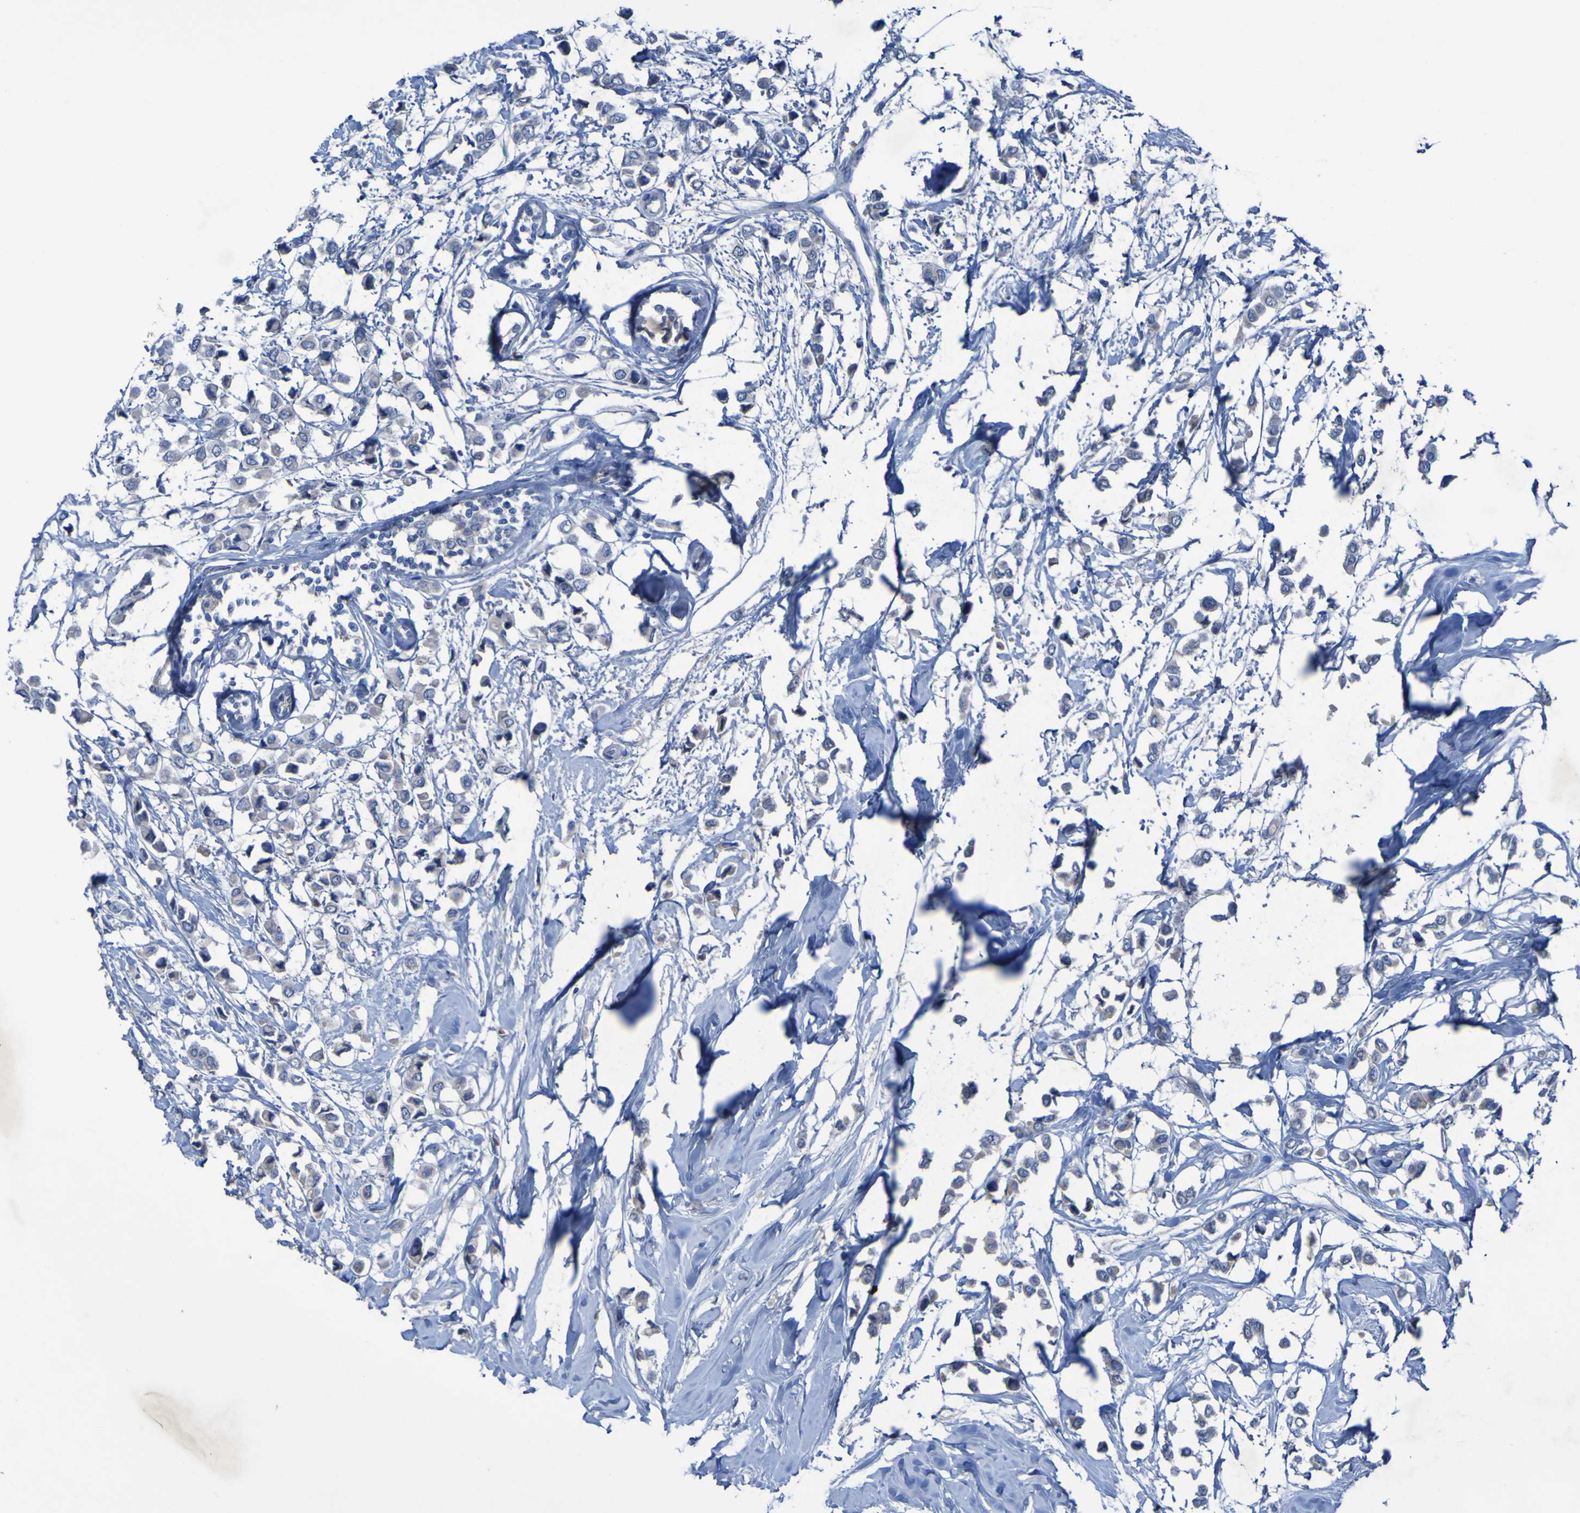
{"staining": {"intensity": "negative", "quantity": "none", "location": "none"}, "tissue": "breast cancer", "cell_type": "Tumor cells", "image_type": "cancer", "snomed": [{"axis": "morphology", "description": "Lobular carcinoma"}, {"axis": "topography", "description": "Breast"}], "caption": "Immunohistochemical staining of human lobular carcinoma (breast) shows no significant positivity in tumor cells.", "gene": "SGK2", "patient": {"sex": "female", "age": 51}}